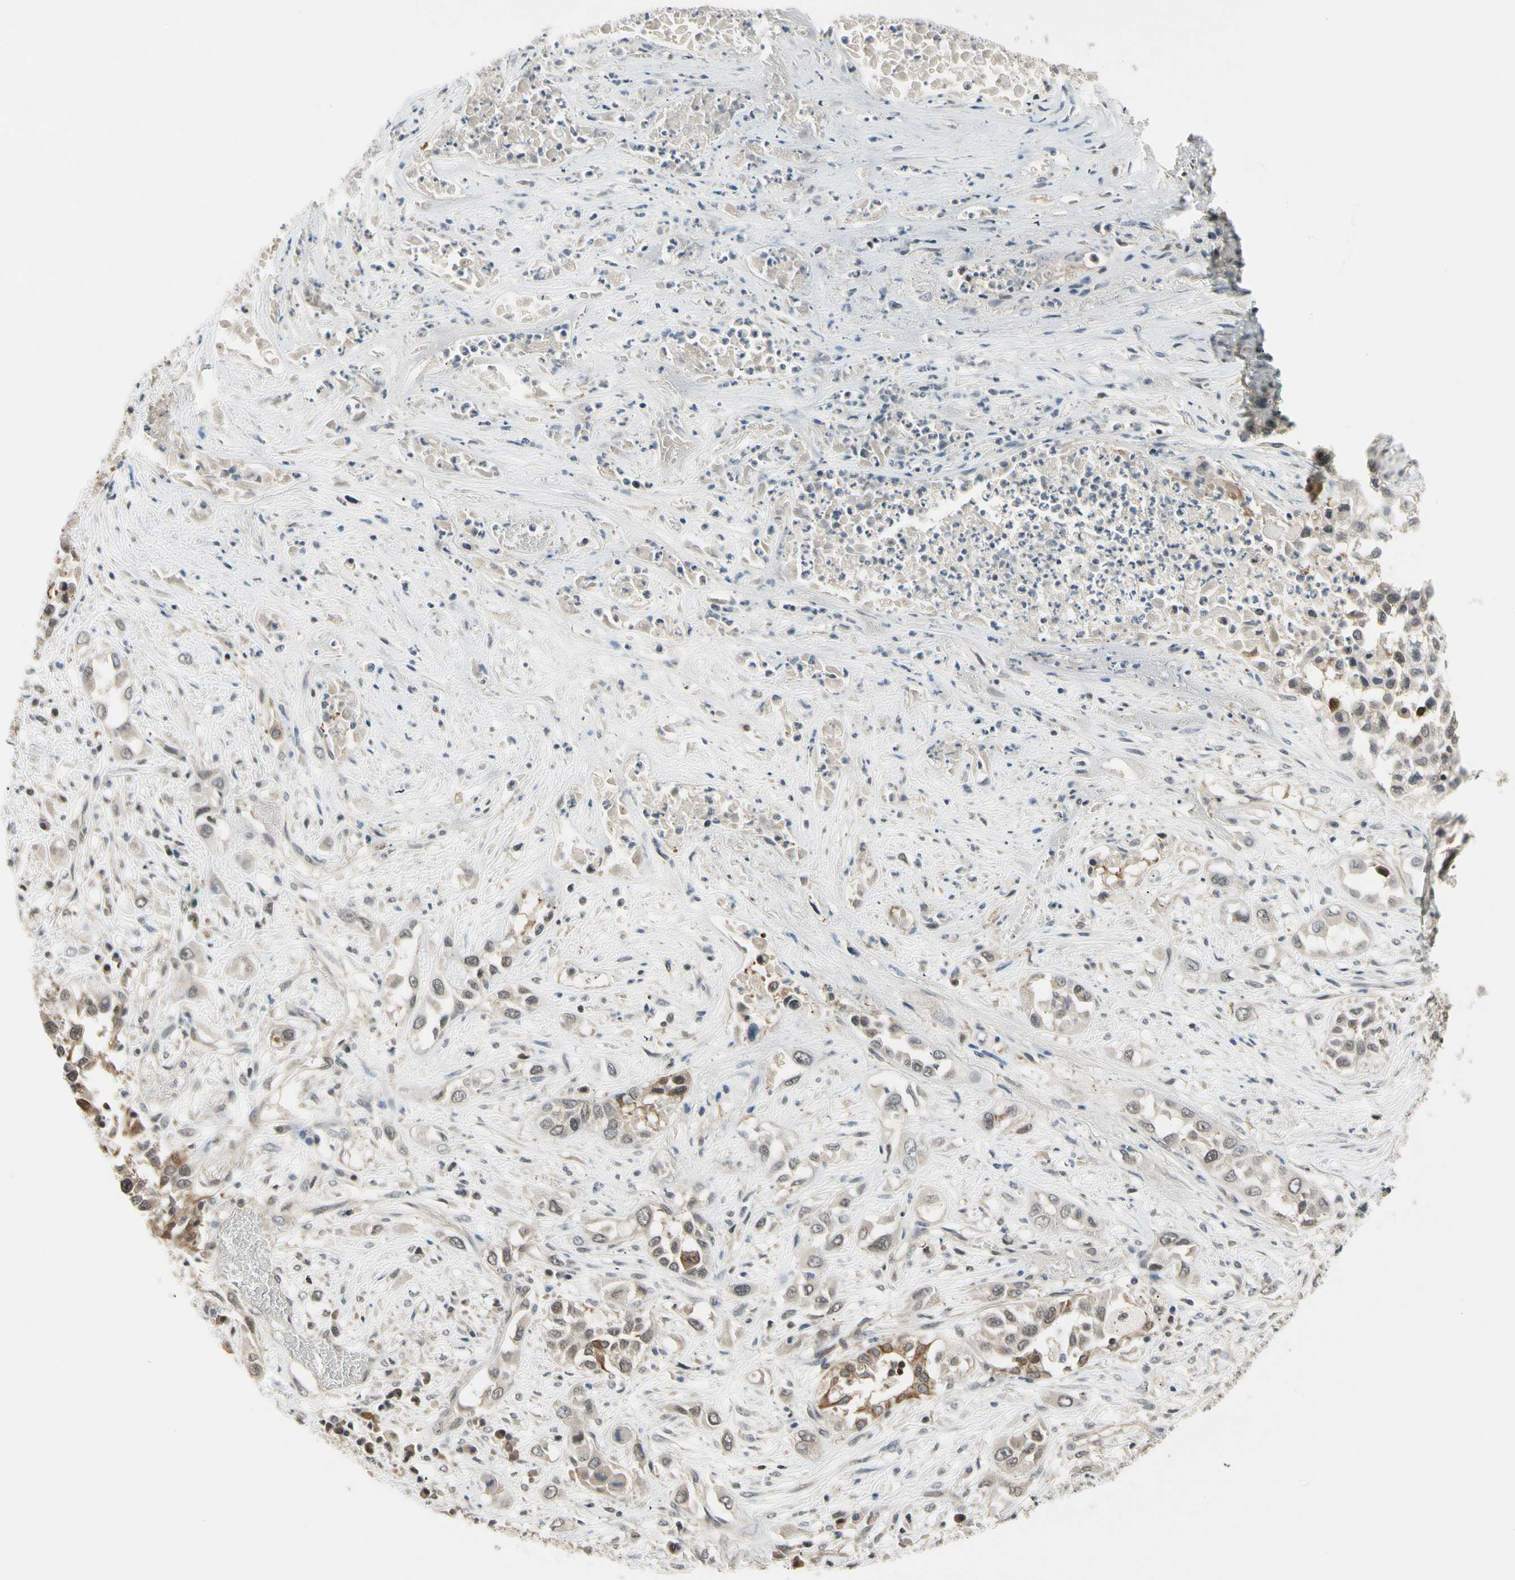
{"staining": {"intensity": "moderate", "quantity": "<25%", "location": "cytoplasmic/membranous"}, "tissue": "lung cancer", "cell_type": "Tumor cells", "image_type": "cancer", "snomed": [{"axis": "morphology", "description": "Squamous cell carcinoma, NOS"}, {"axis": "topography", "description": "Lung"}], "caption": "Immunohistochemical staining of lung cancer (squamous cell carcinoma) exhibits low levels of moderate cytoplasmic/membranous protein expression in approximately <25% of tumor cells. (IHC, brightfield microscopy, high magnification).", "gene": "TAF12", "patient": {"sex": "male", "age": 71}}